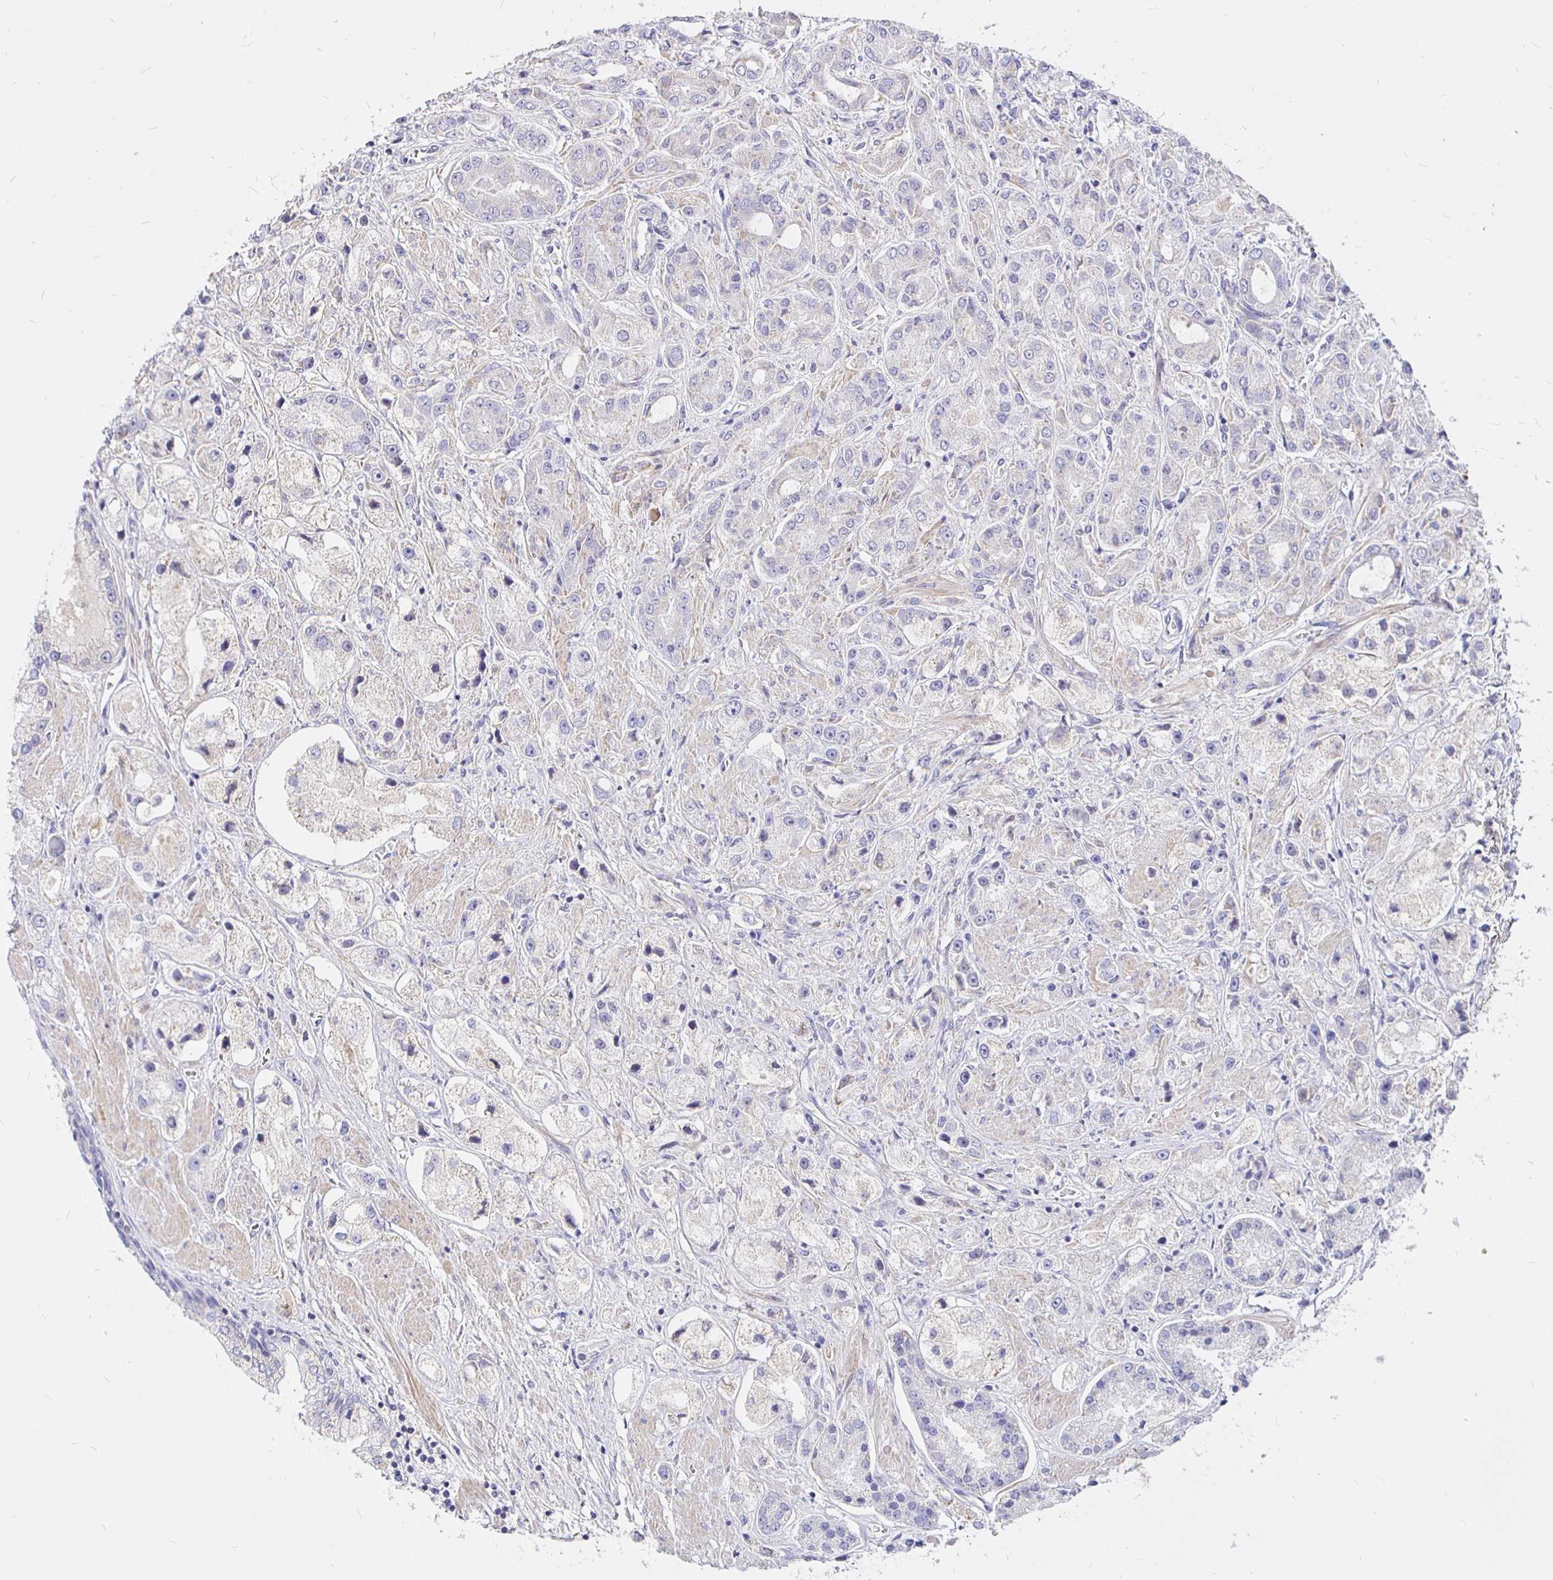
{"staining": {"intensity": "negative", "quantity": "none", "location": "none"}, "tissue": "prostate cancer", "cell_type": "Tumor cells", "image_type": "cancer", "snomed": [{"axis": "morphology", "description": "Adenocarcinoma, High grade"}, {"axis": "topography", "description": "Prostate"}], "caption": "Prostate cancer (high-grade adenocarcinoma) stained for a protein using immunohistochemistry (IHC) shows no positivity tumor cells.", "gene": "PALM2AKAP2", "patient": {"sex": "male", "age": 67}}